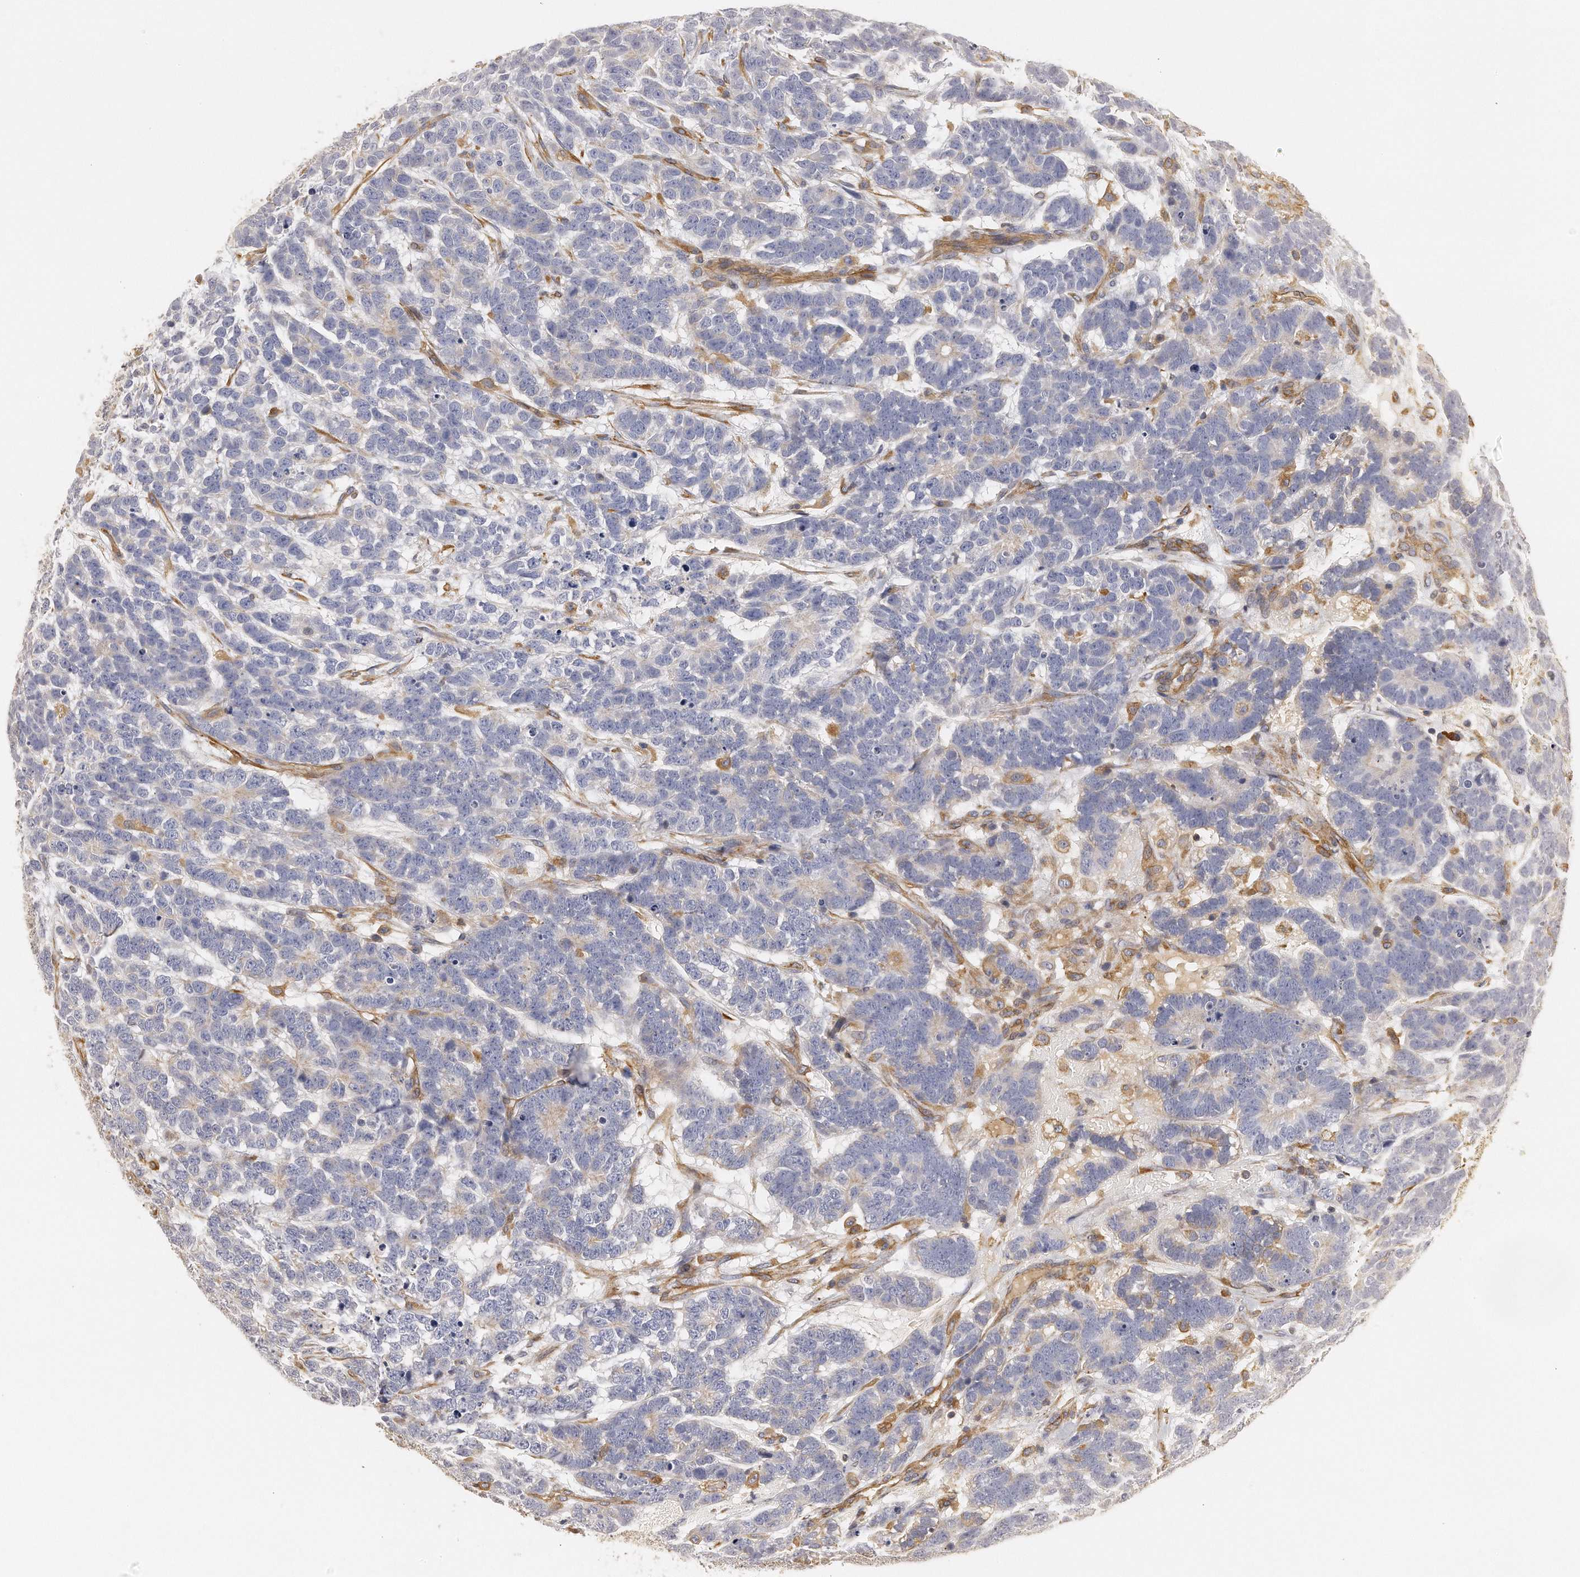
{"staining": {"intensity": "negative", "quantity": "none", "location": "none"}, "tissue": "testis cancer", "cell_type": "Tumor cells", "image_type": "cancer", "snomed": [{"axis": "morphology", "description": "Carcinoma, Embryonal, NOS"}, {"axis": "topography", "description": "Testis"}], "caption": "Immunohistochemistry (IHC) histopathology image of human embryonal carcinoma (testis) stained for a protein (brown), which exhibits no staining in tumor cells.", "gene": "CHST7", "patient": {"sex": "male", "age": 26}}